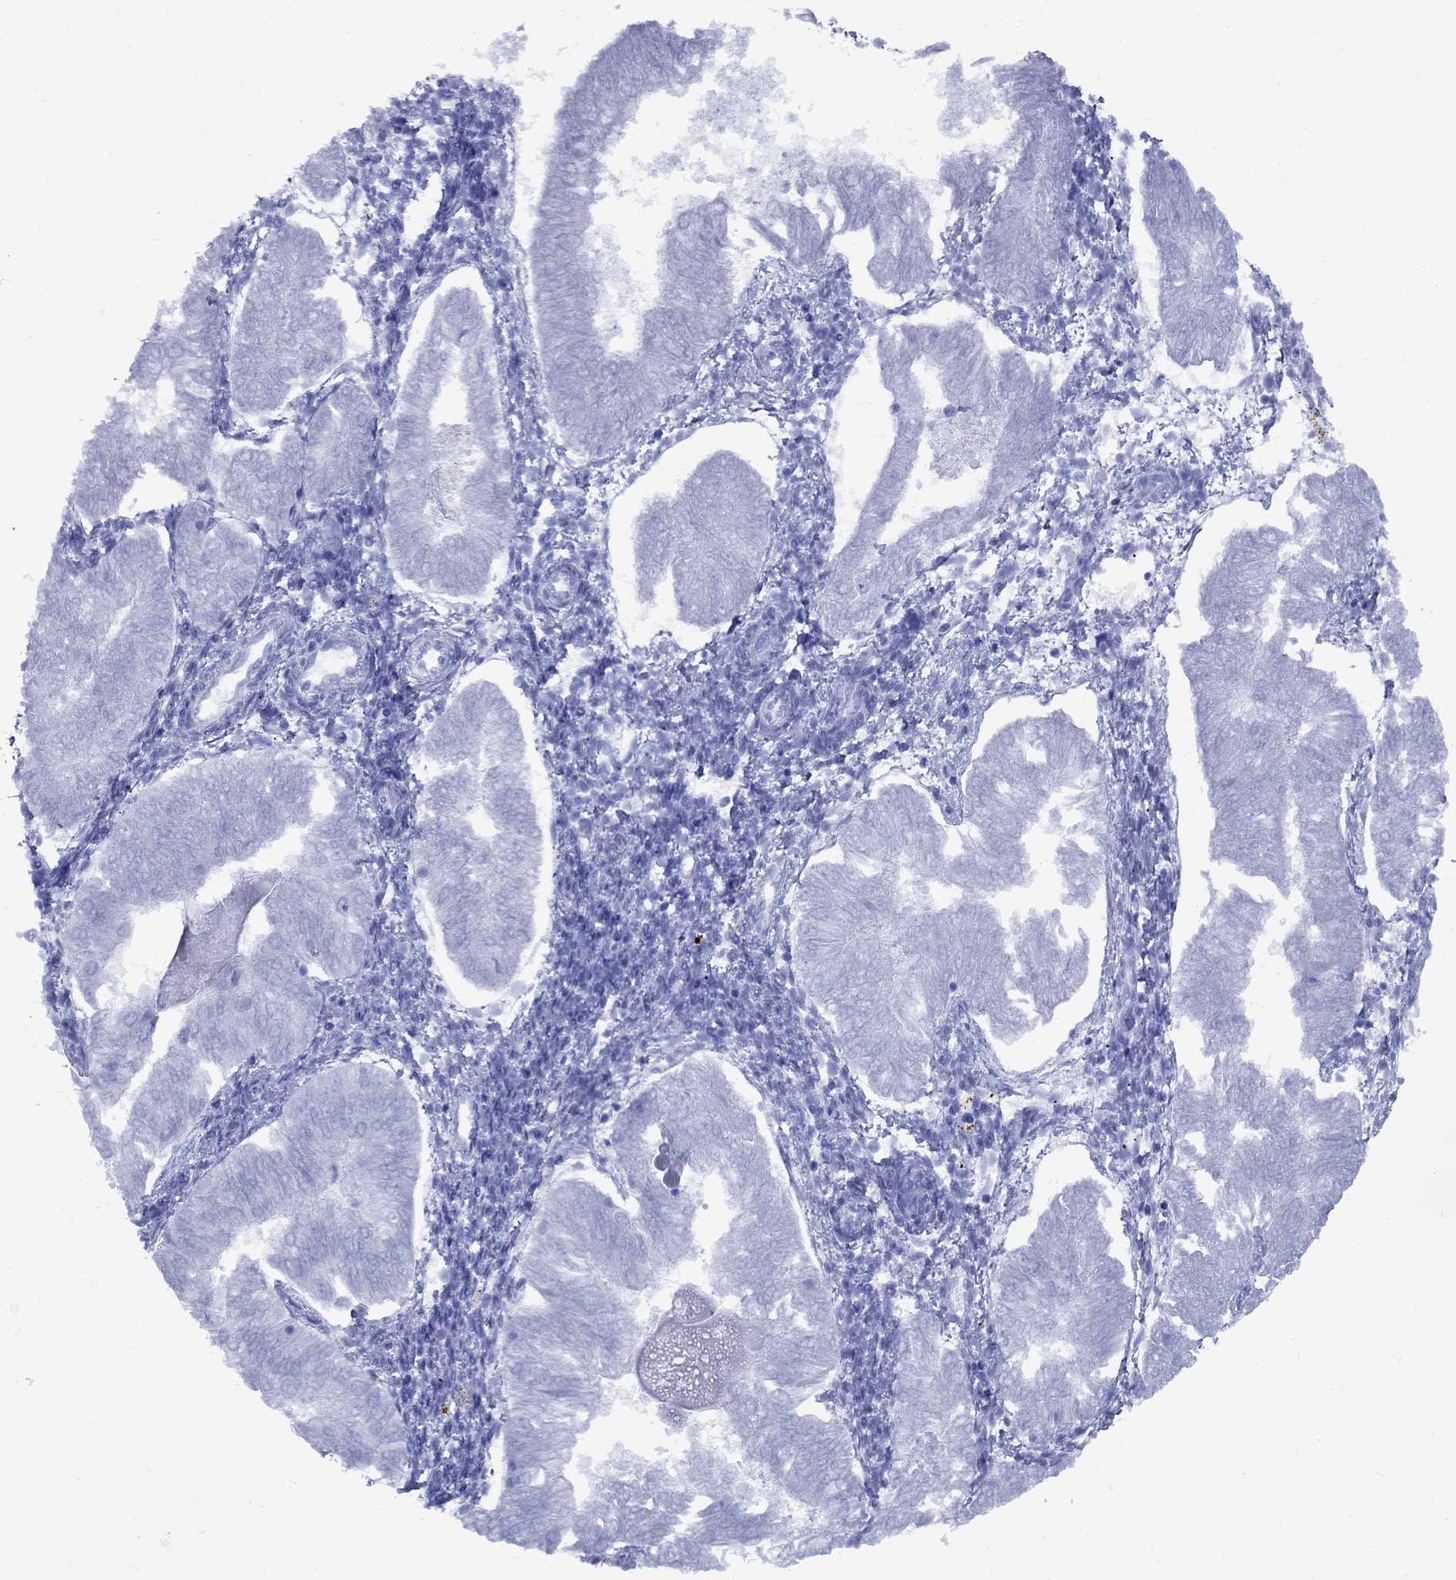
{"staining": {"intensity": "negative", "quantity": "none", "location": "none"}, "tissue": "endometrial cancer", "cell_type": "Tumor cells", "image_type": "cancer", "snomed": [{"axis": "morphology", "description": "Adenocarcinoma, NOS"}, {"axis": "topography", "description": "Endometrium"}], "caption": "An image of human adenocarcinoma (endometrial) is negative for staining in tumor cells. (Brightfield microscopy of DAB (3,3'-diaminobenzidine) IHC at high magnification).", "gene": "SMCP", "patient": {"sex": "female", "age": 53}}